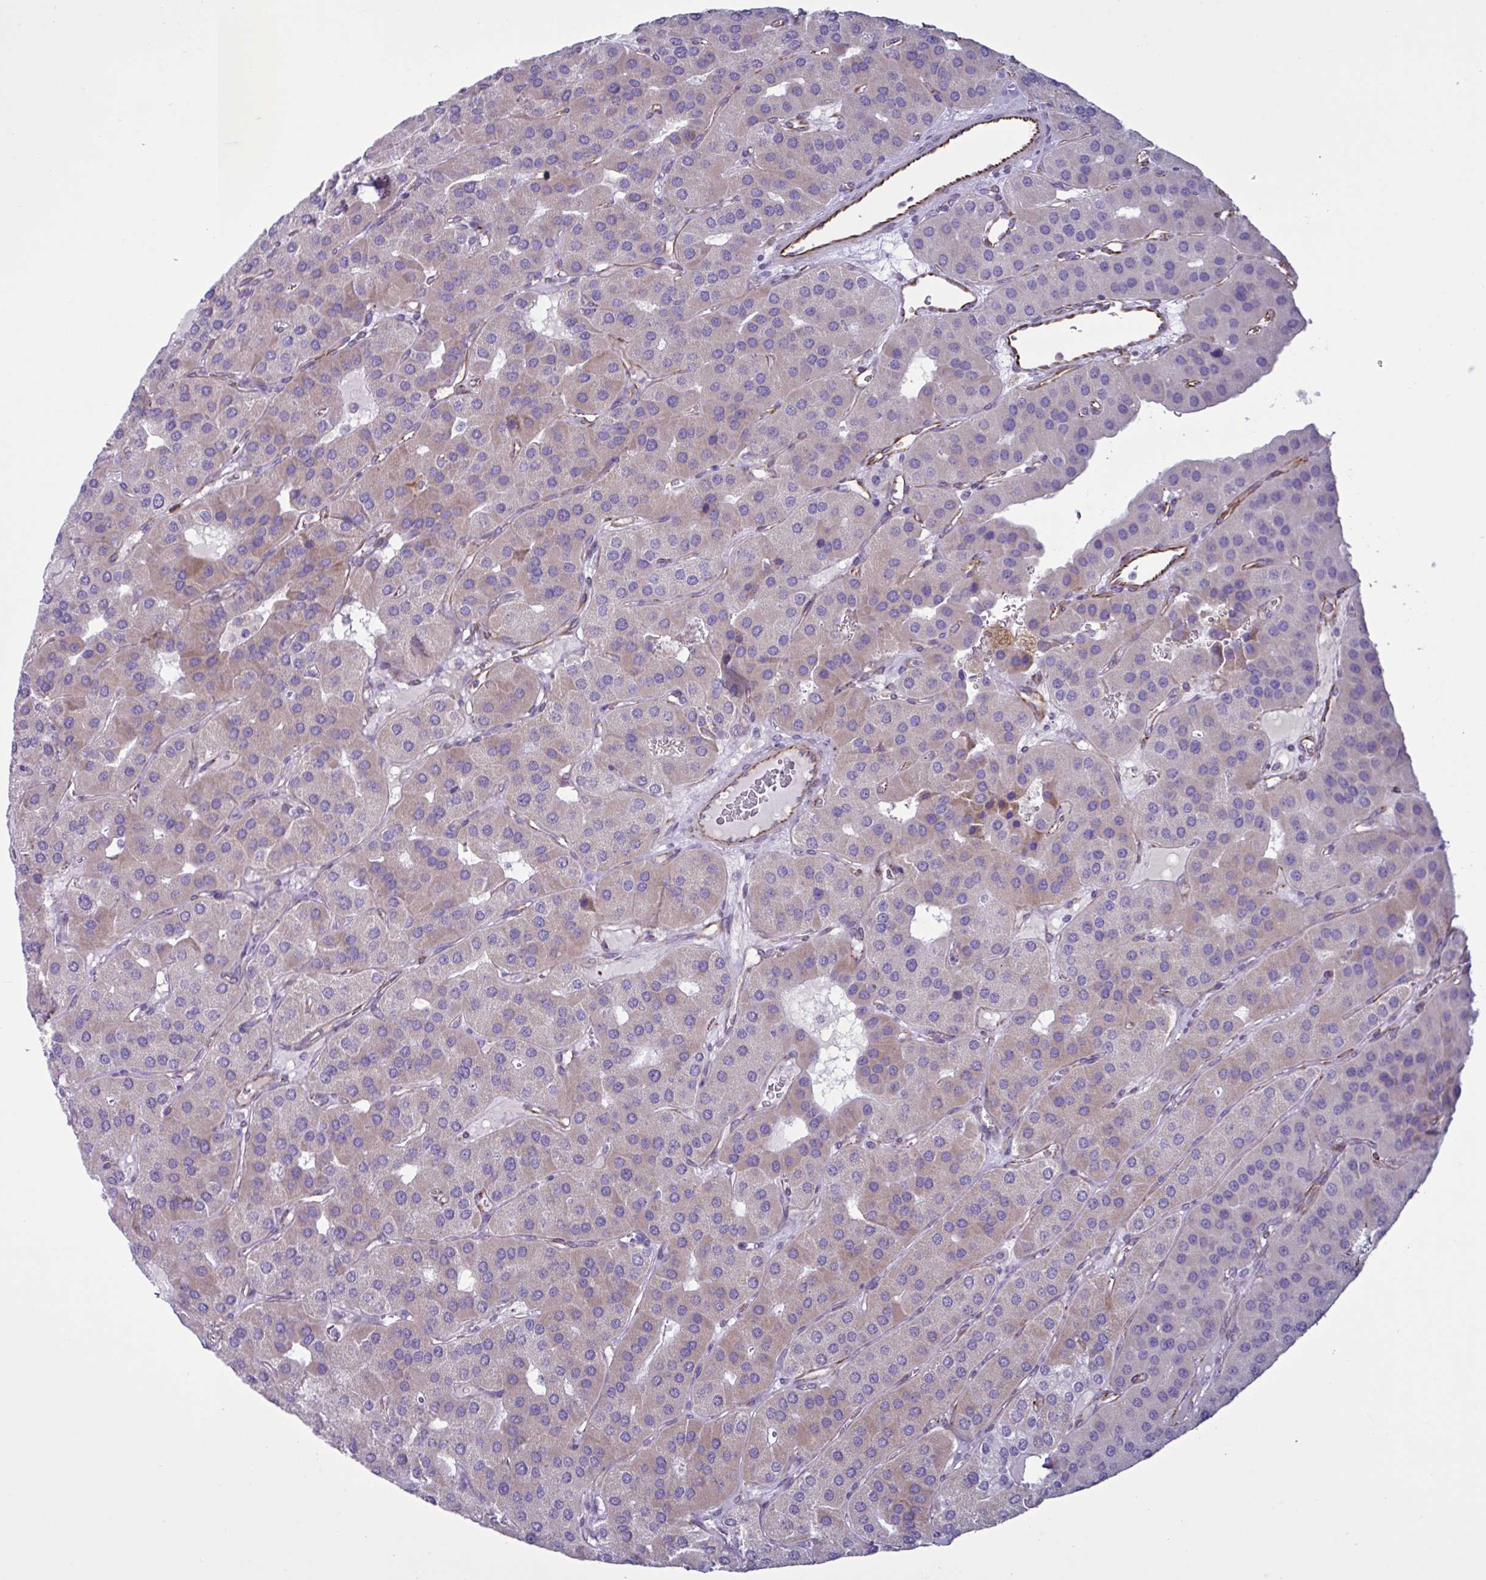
{"staining": {"intensity": "weak", "quantity": ">75%", "location": "cytoplasmic/membranous"}, "tissue": "parathyroid gland", "cell_type": "Glandular cells", "image_type": "normal", "snomed": [{"axis": "morphology", "description": "Normal tissue, NOS"}, {"axis": "morphology", "description": "Adenoma, NOS"}, {"axis": "topography", "description": "Parathyroid gland"}], "caption": "The immunohistochemical stain labels weak cytoplasmic/membranous staining in glandular cells of unremarkable parathyroid gland.", "gene": "TMEM86B", "patient": {"sex": "female", "age": 86}}